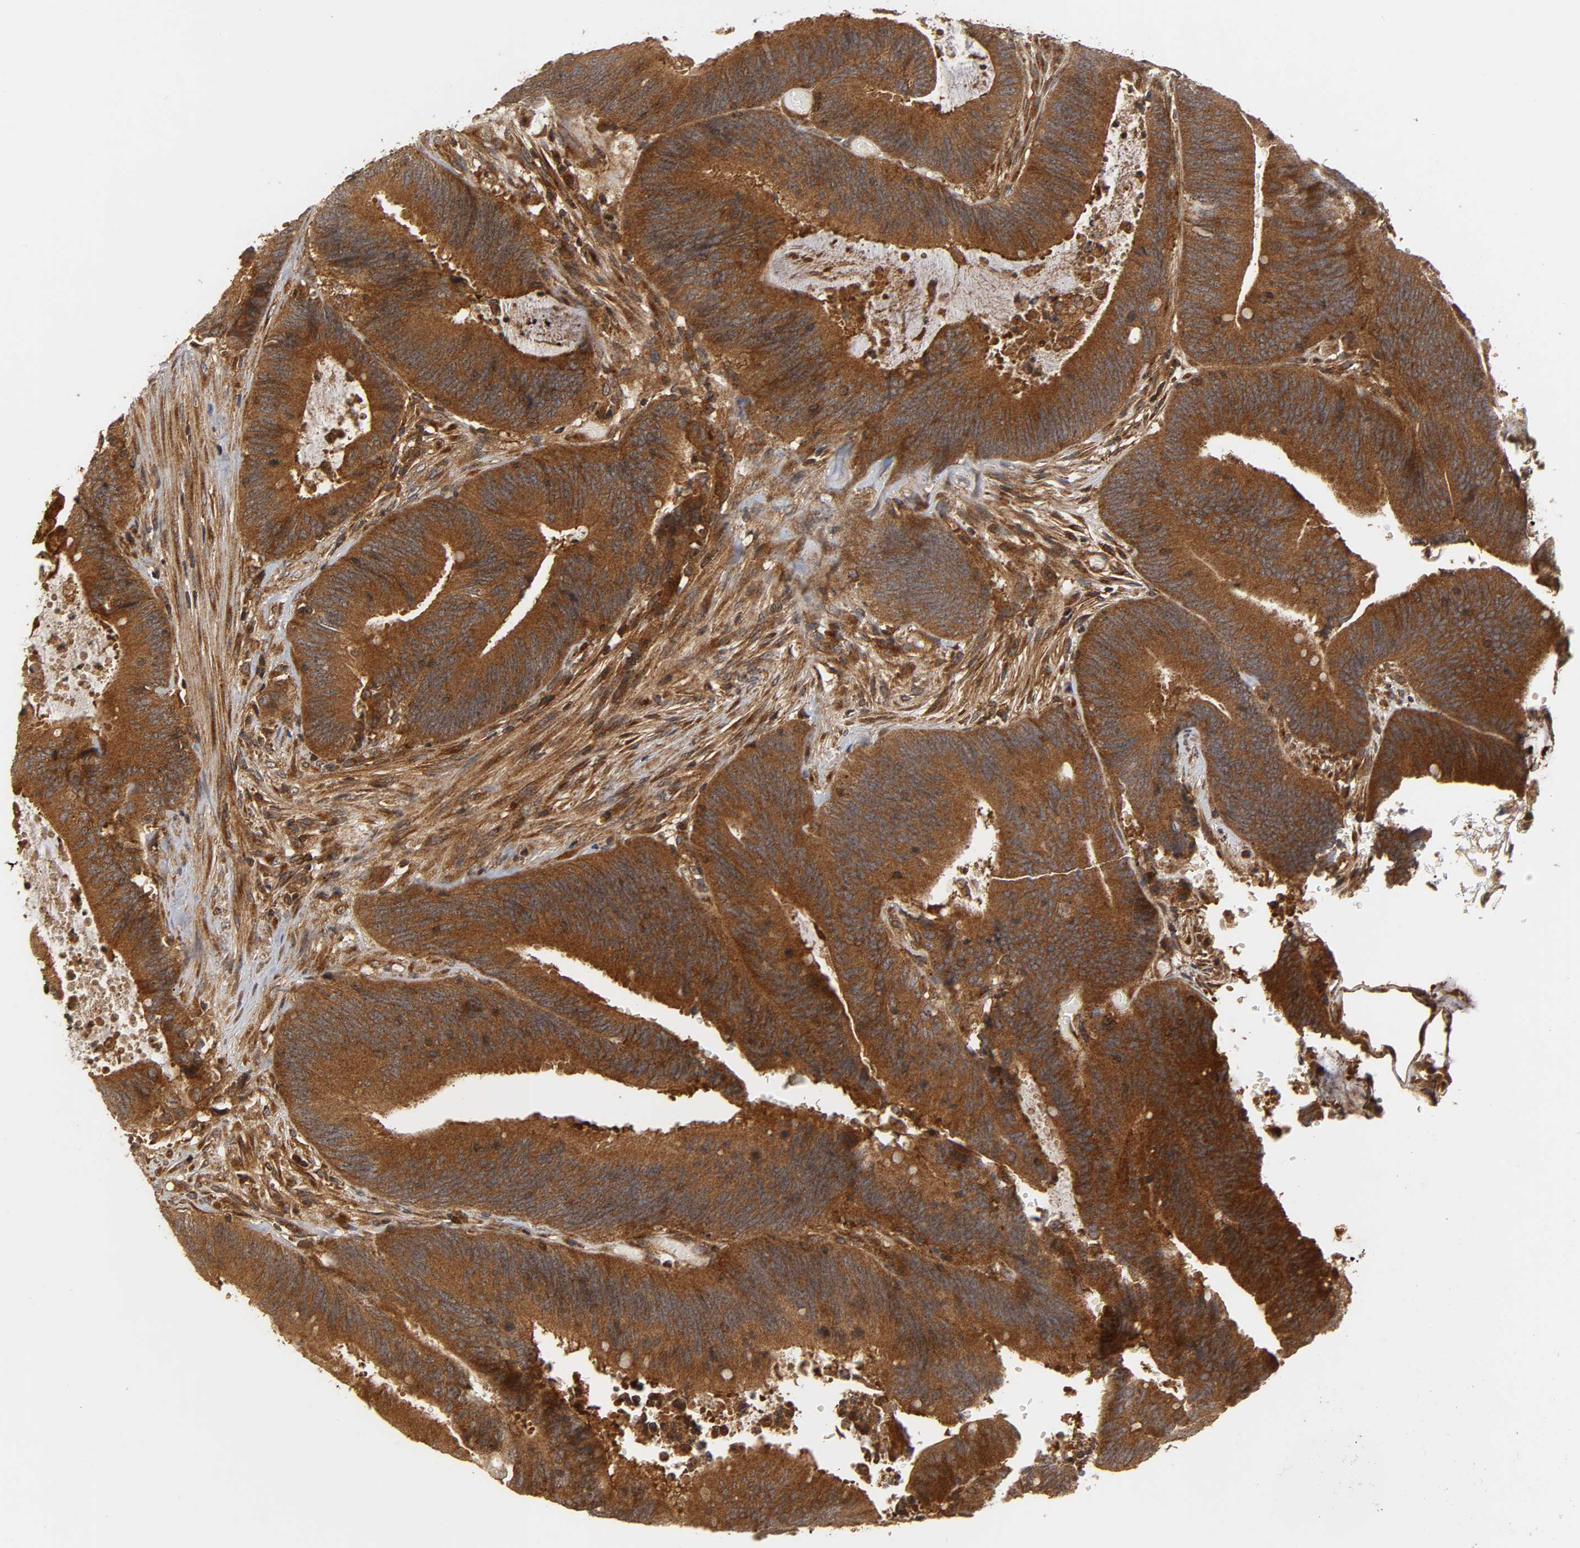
{"staining": {"intensity": "strong", "quantity": ">75%", "location": "cytoplasmic/membranous"}, "tissue": "colorectal cancer", "cell_type": "Tumor cells", "image_type": "cancer", "snomed": [{"axis": "morphology", "description": "Adenocarcinoma, NOS"}, {"axis": "topography", "description": "Rectum"}], "caption": "This image reveals adenocarcinoma (colorectal) stained with IHC to label a protein in brown. The cytoplasmic/membranous of tumor cells show strong positivity for the protein. Nuclei are counter-stained blue.", "gene": "IKBKB", "patient": {"sex": "female", "age": 66}}